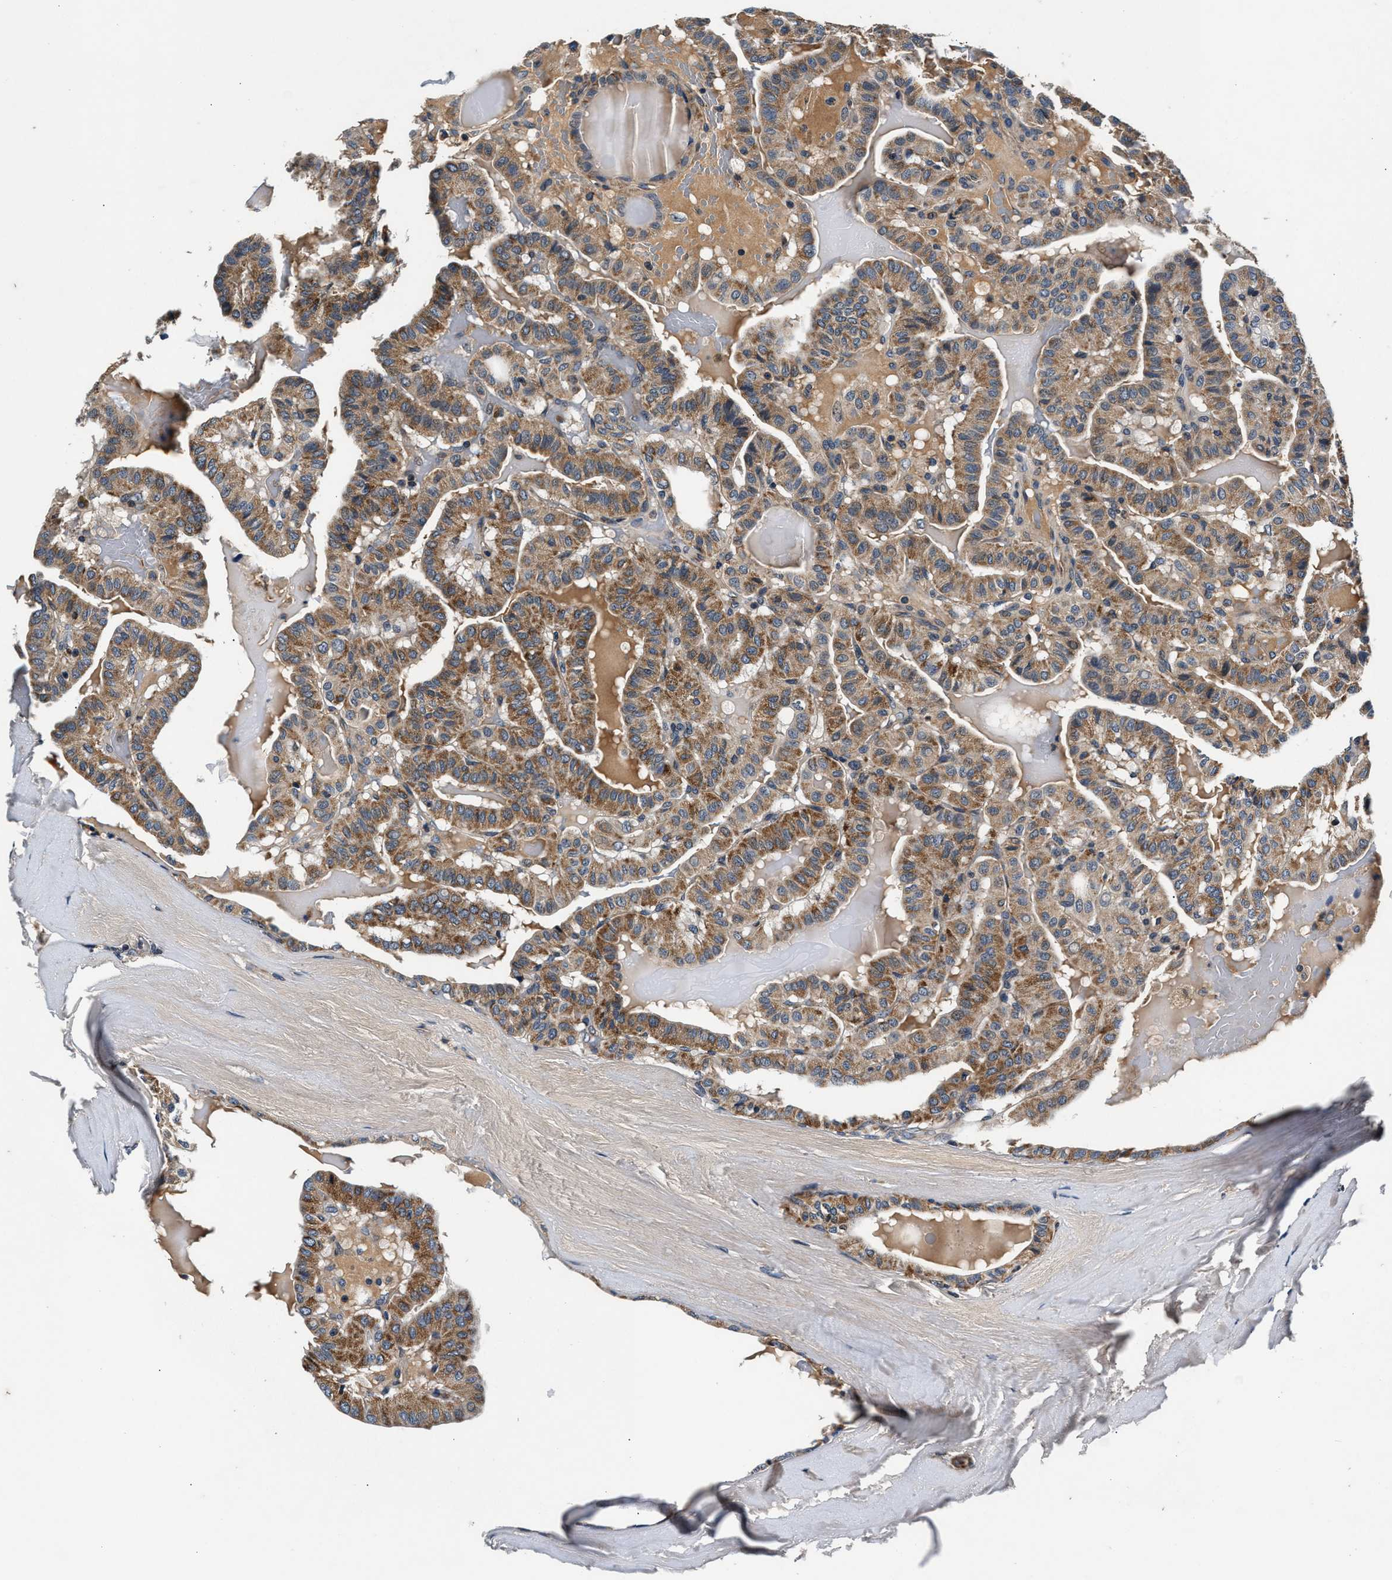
{"staining": {"intensity": "moderate", "quantity": ">75%", "location": "cytoplasmic/membranous"}, "tissue": "thyroid cancer", "cell_type": "Tumor cells", "image_type": "cancer", "snomed": [{"axis": "morphology", "description": "Papillary adenocarcinoma, NOS"}, {"axis": "topography", "description": "Thyroid gland"}], "caption": "Protein staining reveals moderate cytoplasmic/membranous staining in approximately >75% of tumor cells in papillary adenocarcinoma (thyroid). (DAB (3,3'-diaminobenzidine) IHC, brown staining for protein, blue staining for nuclei).", "gene": "IMMT", "patient": {"sex": "male", "age": 77}}